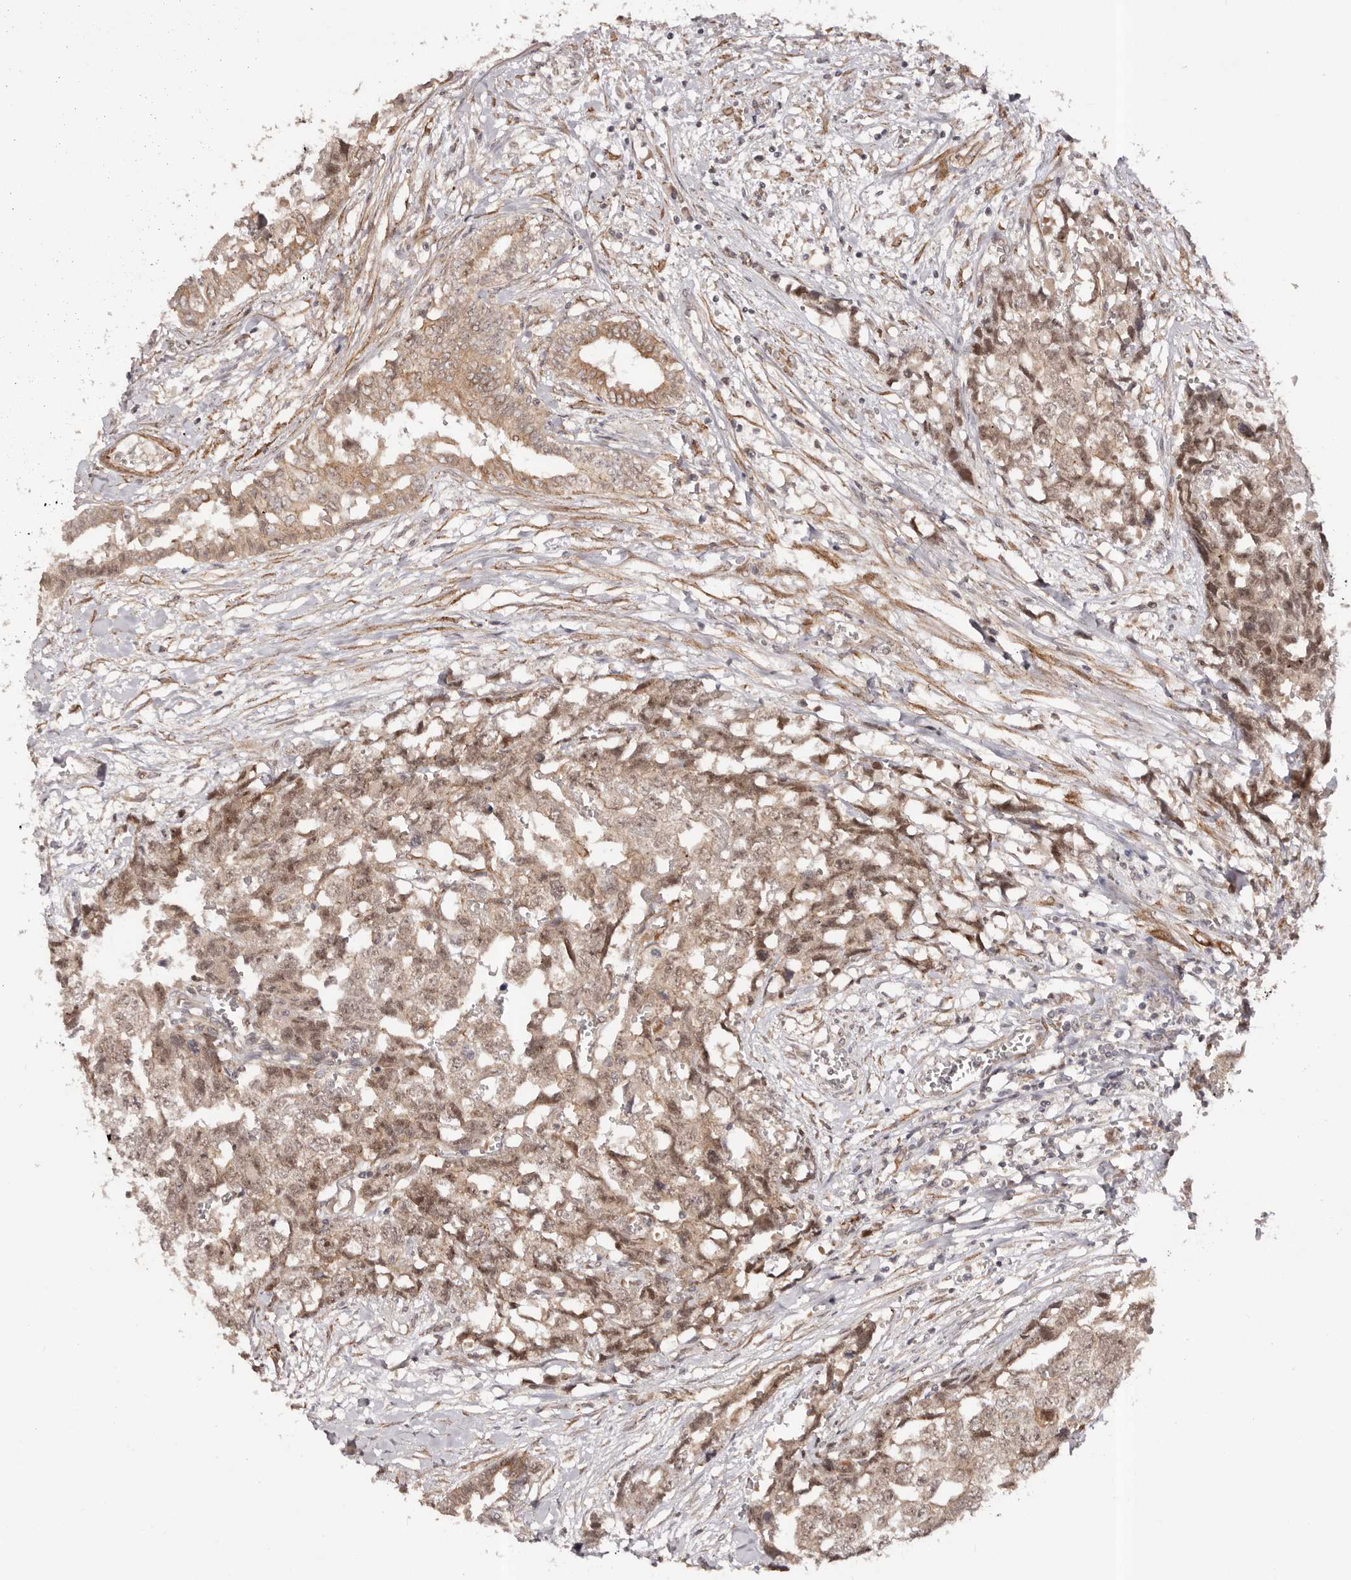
{"staining": {"intensity": "moderate", "quantity": ">75%", "location": "cytoplasmic/membranous,nuclear"}, "tissue": "testis cancer", "cell_type": "Tumor cells", "image_type": "cancer", "snomed": [{"axis": "morphology", "description": "Carcinoma, Embryonal, NOS"}, {"axis": "topography", "description": "Testis"}], "caption": "An IHC micrograph of tumor tissue is shown. Protein staining in brown highlights moderate cytoplasmic/membranous and nuclear positivity in embryonal carcinoma (testis) within tumor cells.", "gene": "MICAL2", "patient": {"sex": "male", "age": 31}}